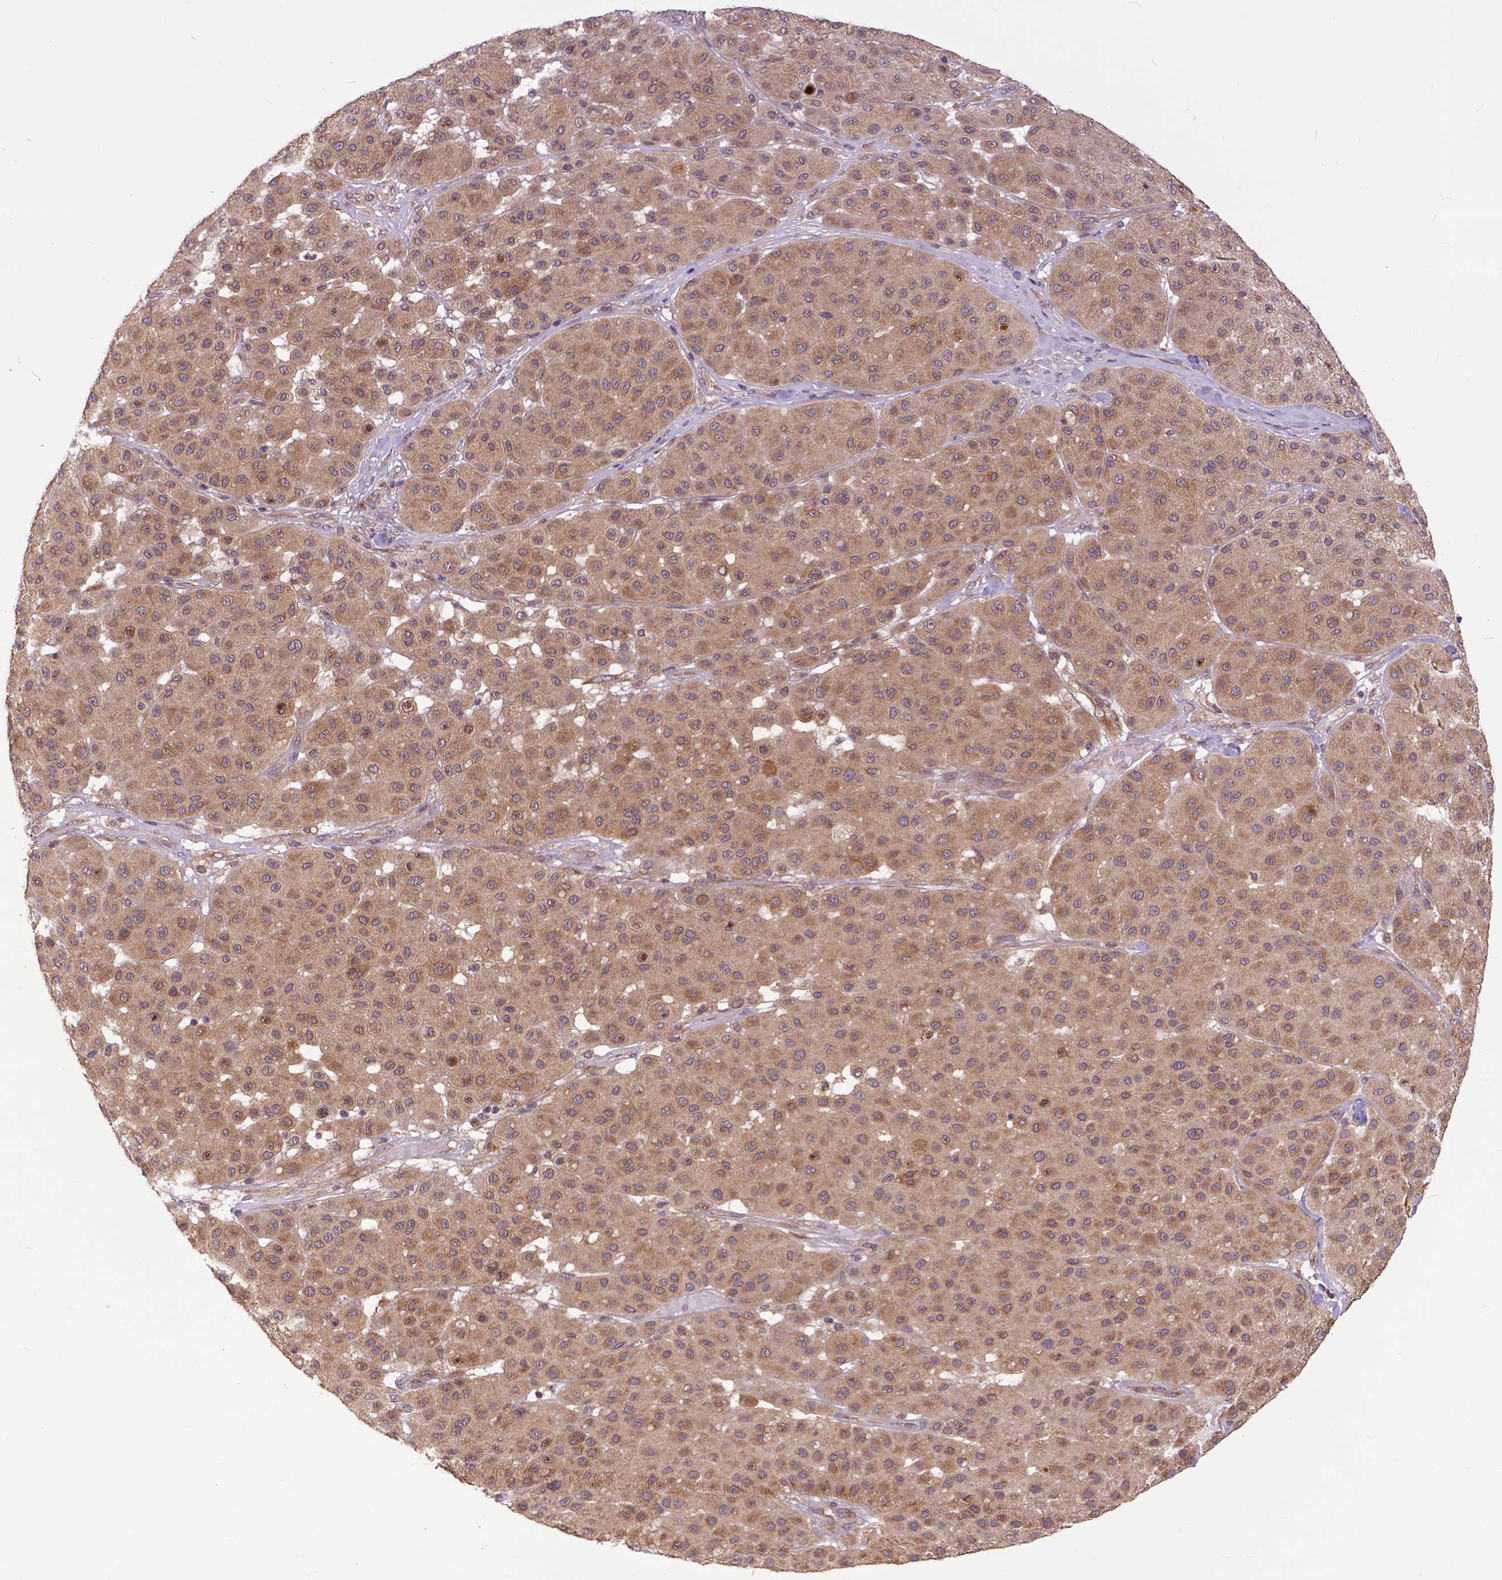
{"staining": {"intensity": "moderate", "quantity": ">75%", "location": "cytoplasmic/membranous"}, "tissue": "melanoma", "cell_type": "Tumor cells", "image_type": "cancer", "snomed": [{"axis": "morphology", "description": "Malignant melanoma, Metastatic site"}, {"axis": "topography", "description": "Smooth muscle"}], "caption": "High-magnification brightfield microscopy of melanoma stained with DAB (3,3'-diaminobenzidine) (brown) and counterstained with hematoxylin (blue). tumor cells exhibit moderate cytoplasmic/membranous expression is identified in approximately>75% of cells.", "gene": "ARL1", "patient": {"sex": "male", "age": 41}}